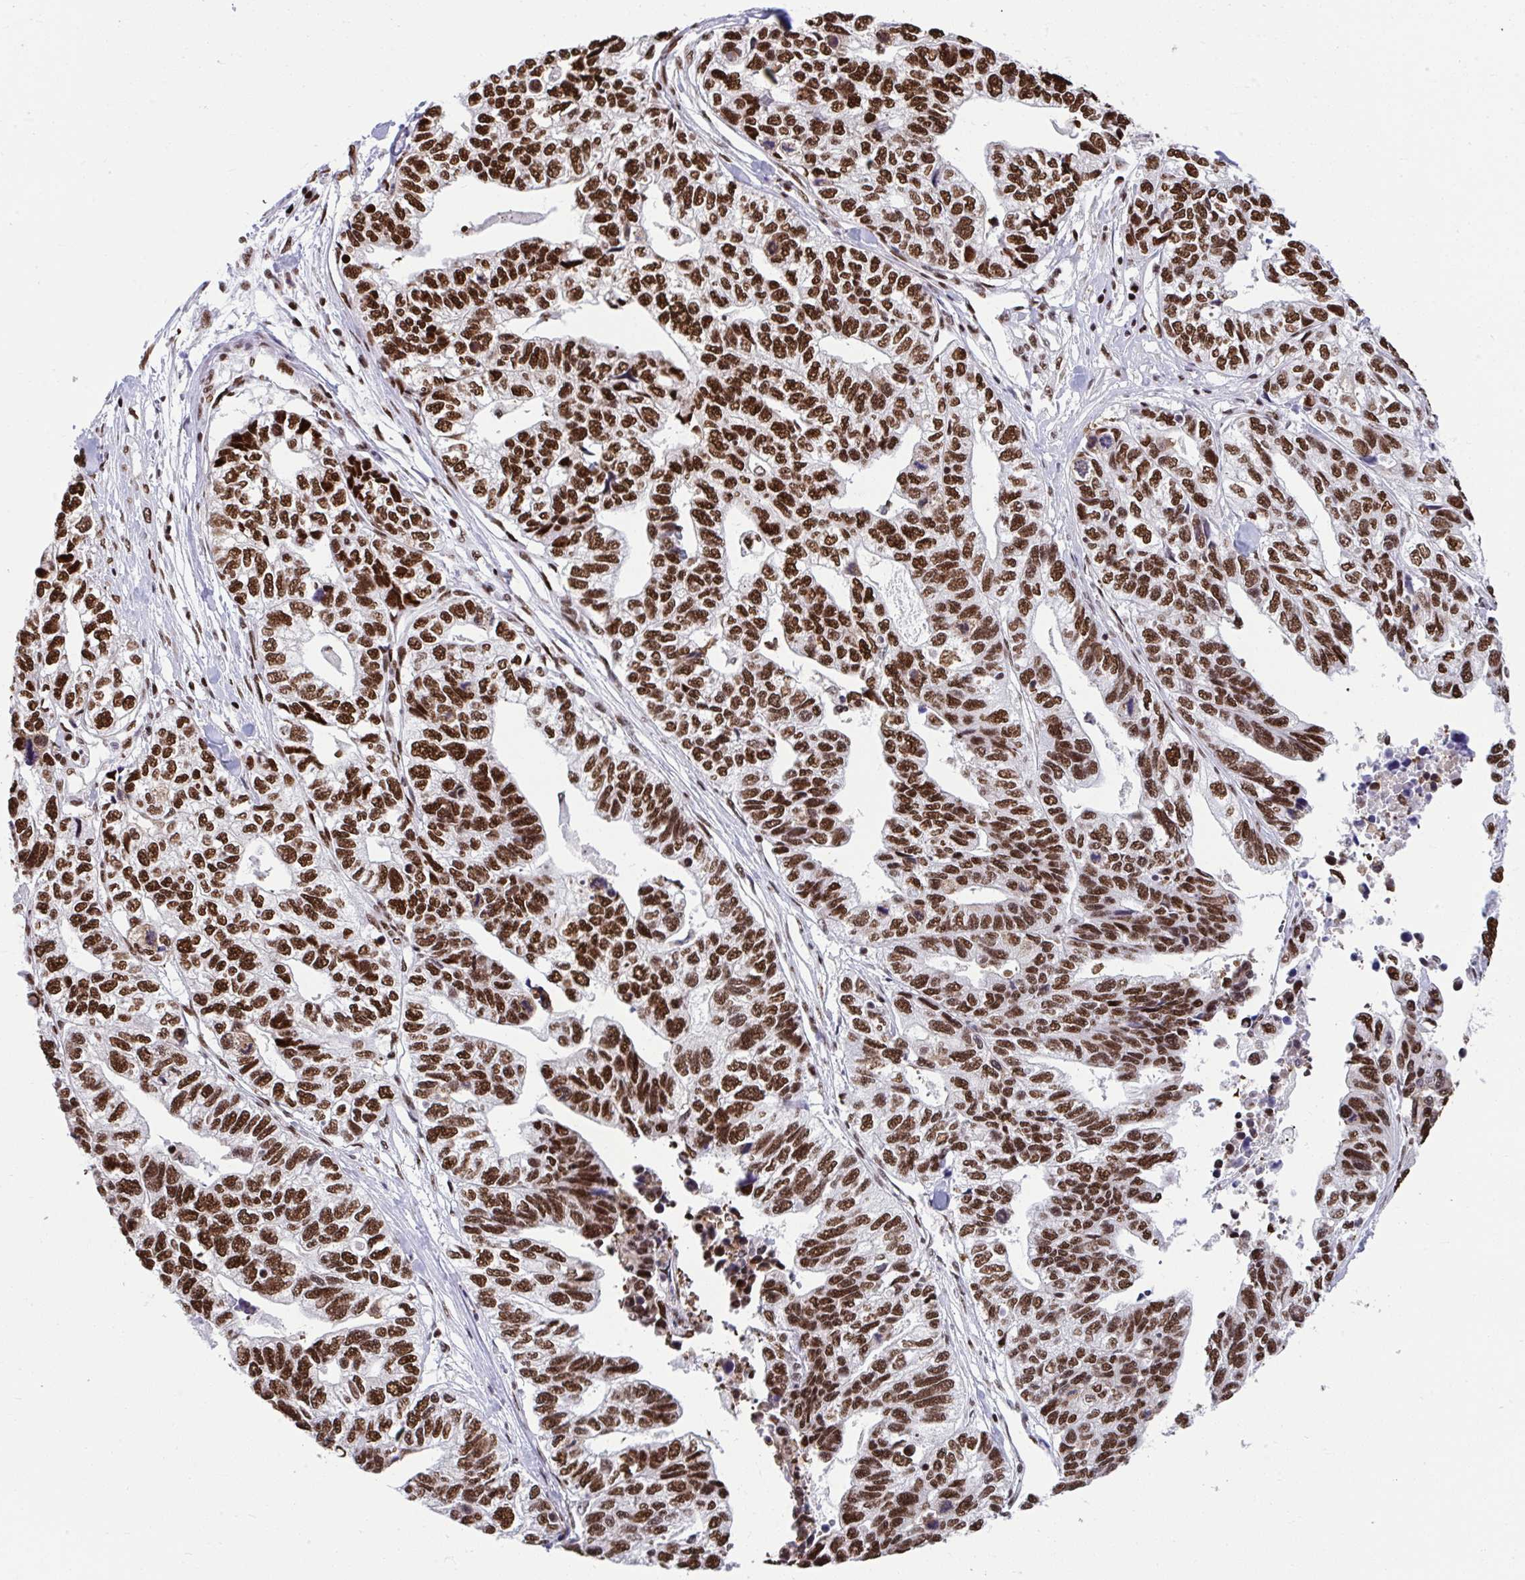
{"staining": {"intensity": "strong", "quantity": ">75%", "location": "nuclear"}, "tissue": "stomach cancer", "cell_type": "Tumor cells", "image_type": "cancer", "snomed": [{"axis": "morphology", "description": "Adenocarcinoma, NOS"}, {"axis": "topography", "description": "Stomach, upper"}], "caption": "Immunohistochemistry (IHC) (DAB) staining of stomach adenocarcinoma demonstrates strong nuclear protein expression in approximately >75% of tumor cells.", "gene": "SLC35C2", "patient": {"sex": "female", "age": 67}}